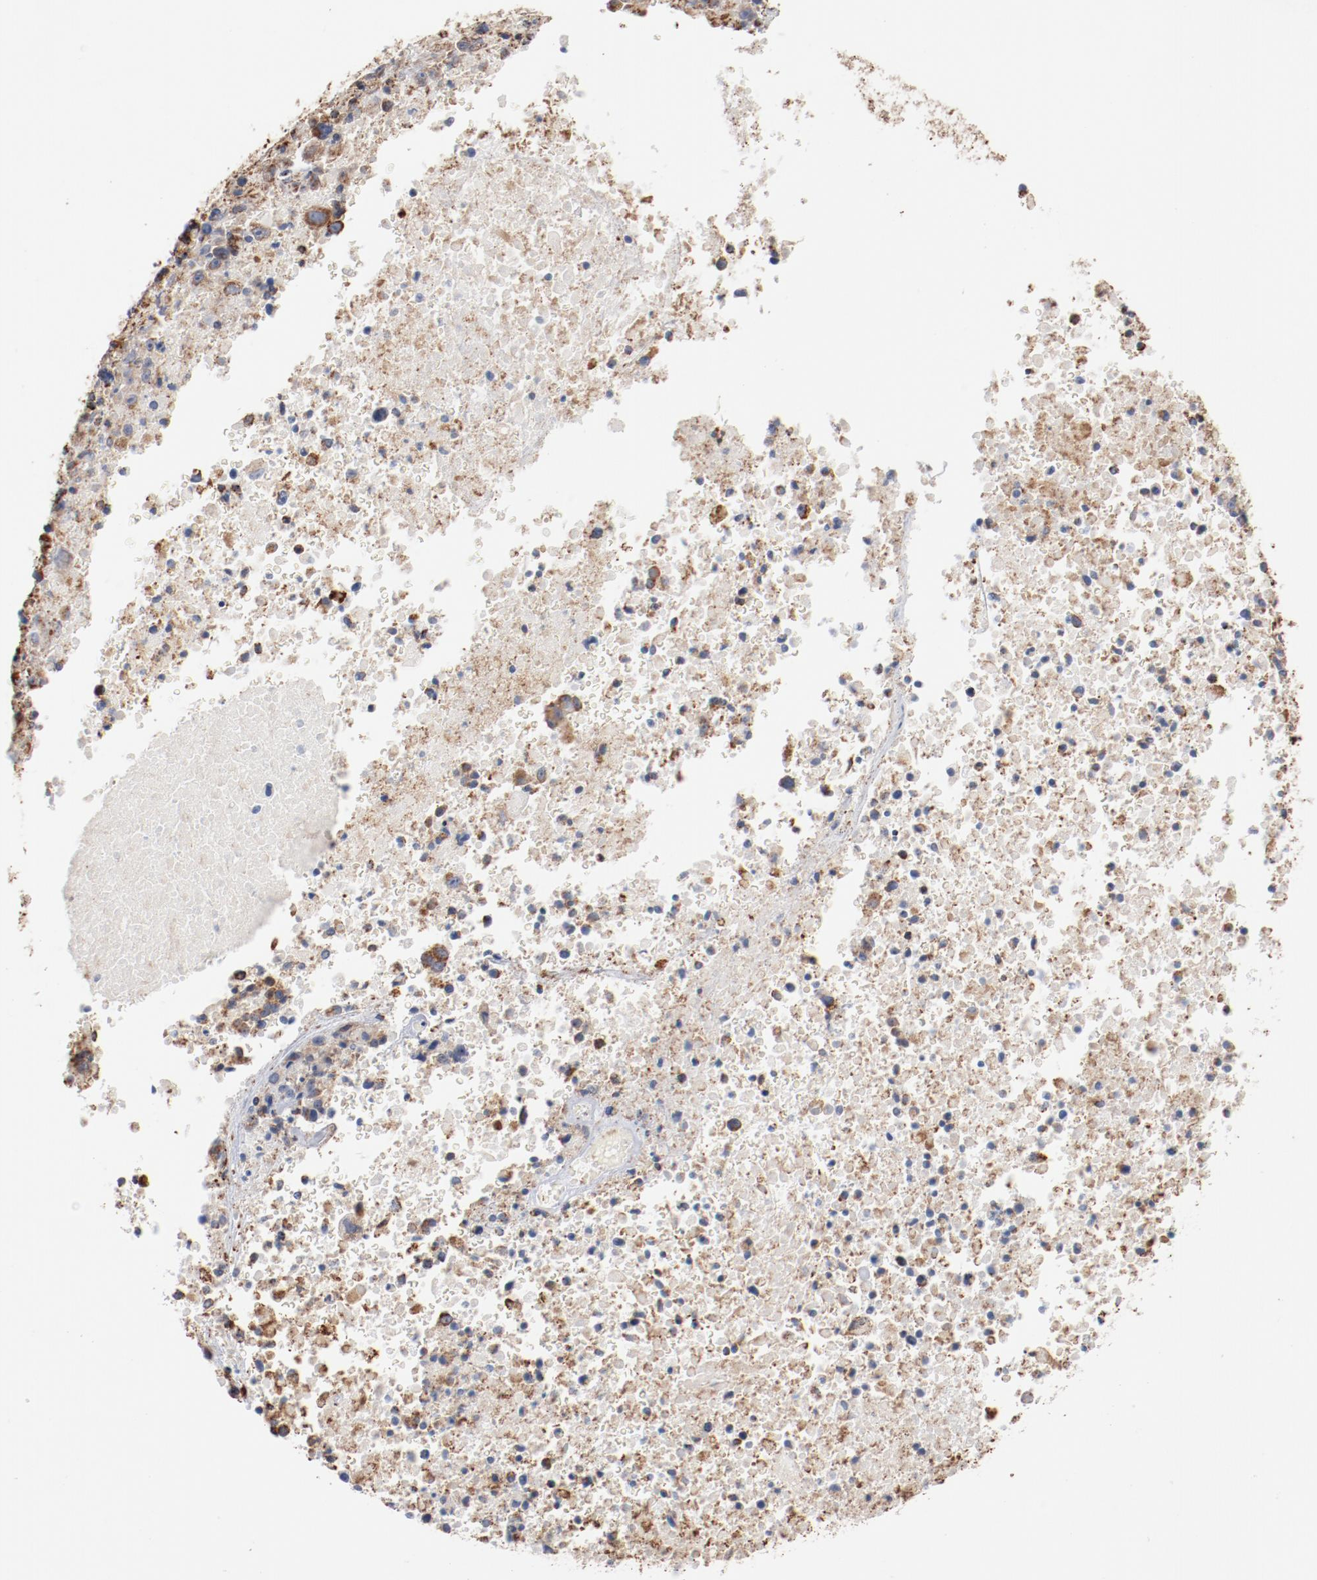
{"staining": {"intensity": "strong", "quantity": ">75%", "location": "cytoplasmic/membranous"}, "tissue": "melanoma", "cell_type": "Tumor cells", "image_type": "cancer", "snomed": [{"axis": "morphology", "description": "Malignant melanoma, Metastatic site"}, {"axis": "topography", "description": "Cerebral cortex"}], "caption": "High-magnification brightfield microscopy of melanoma stained with DAB (brown) and counterstained with hematoxylin (blue). tumor cells exhibit strong cytoplasmic/membranous expression is appreciated in about>75% of cells.", "gene": "NDUFS4", "patient": {"sex": "female", "age": 52}}